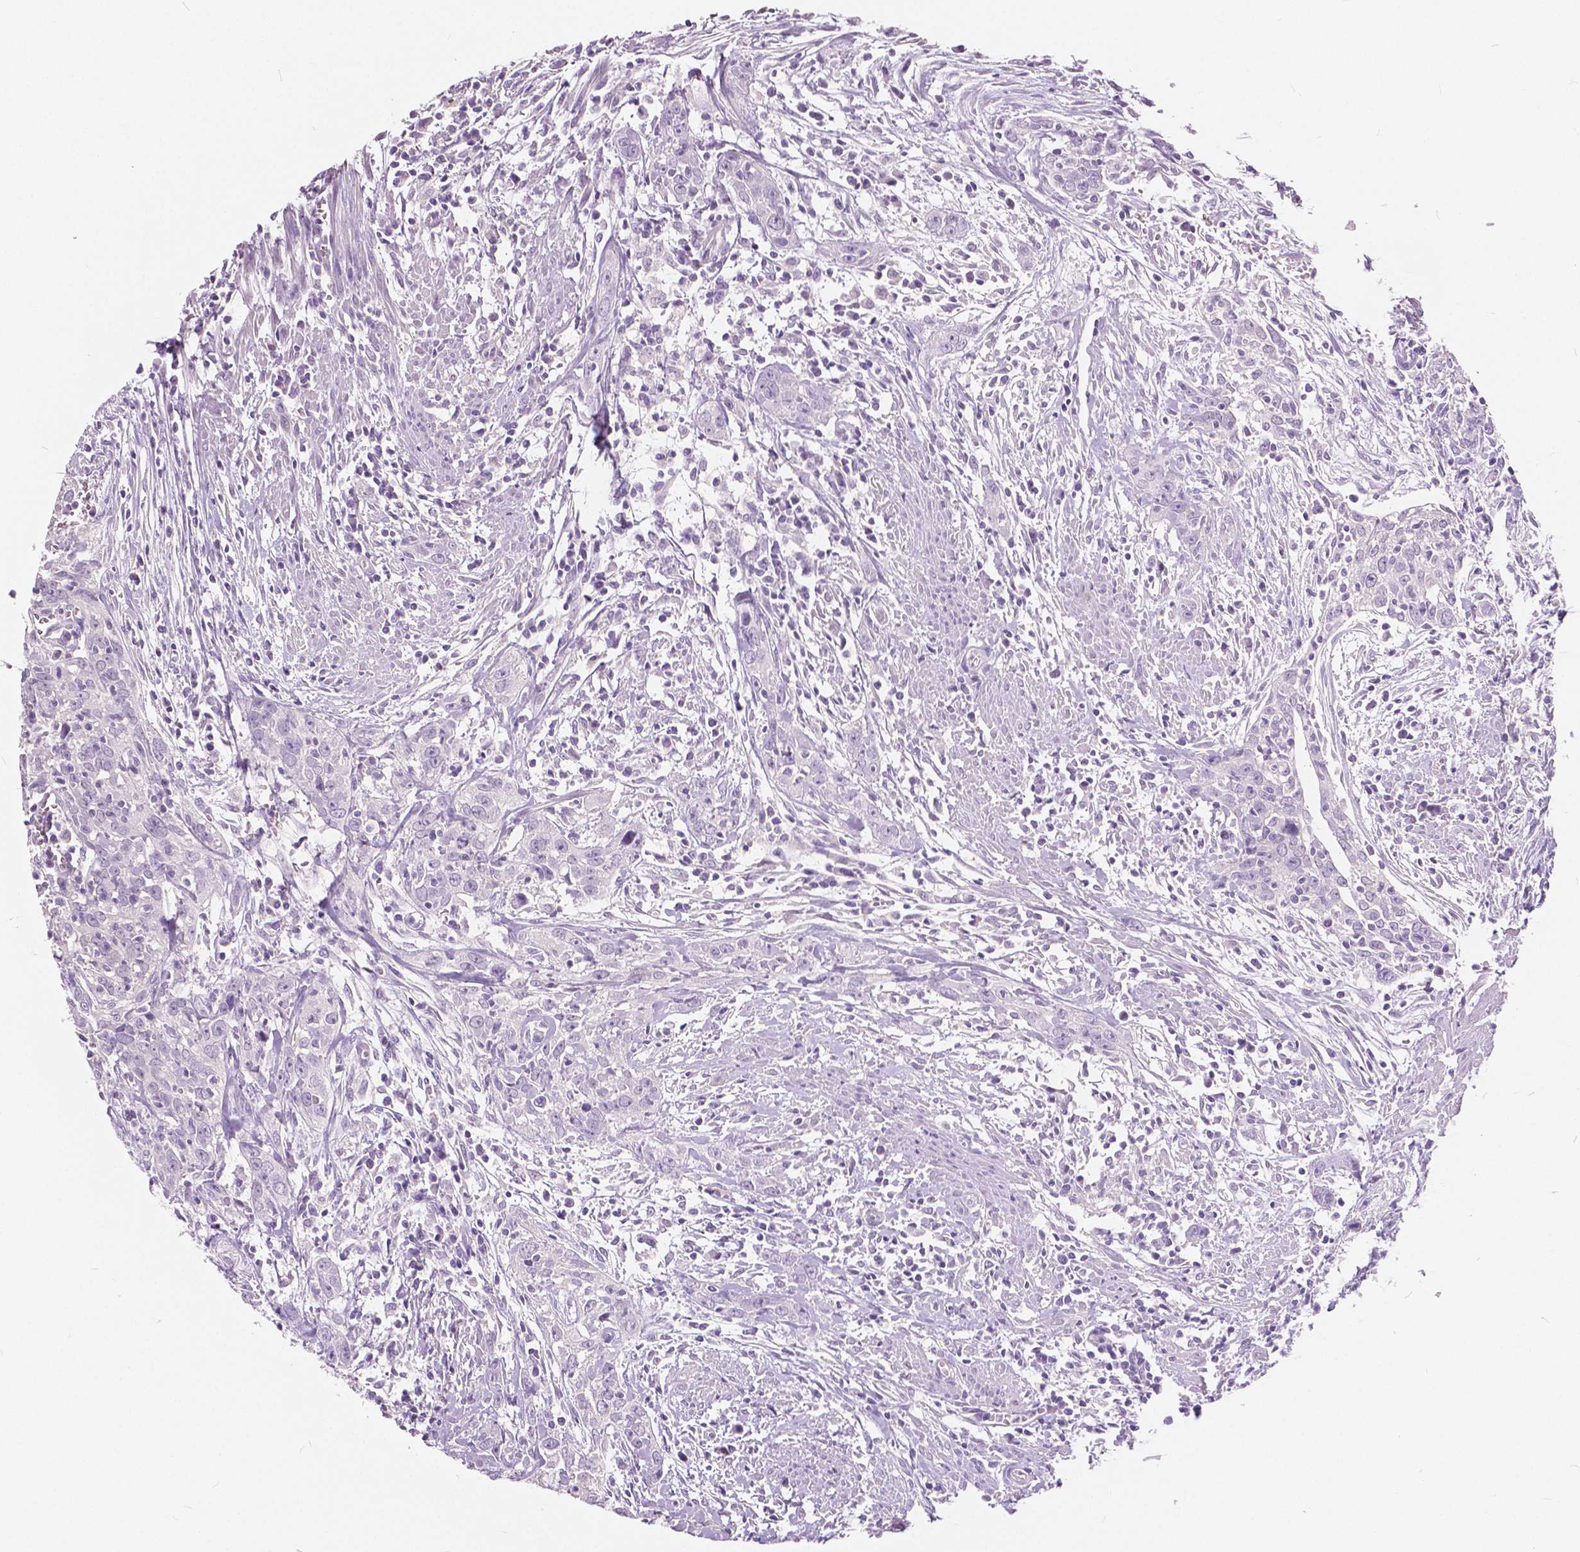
{"staining": {"intensity": "negative", "quantity": "none", "location": "none"}, "tissue": "urothelial cancer", "cell_type": "Tumor cells", "image_type": "cancer", "snomed": [{"axis": "morphology", "description": "Urothelial carcinoma, High grade"}, {"axis": "topography", "description": "Urinary bladder"}], "caption": "Immunohistochemistry micrograph of urothelial carcinoma (high-grade) stained for a protein (brown), which shows no positivity in tumor cells.", "gene": "TKFC", "patient": {"sex": "male", "age": 83}}